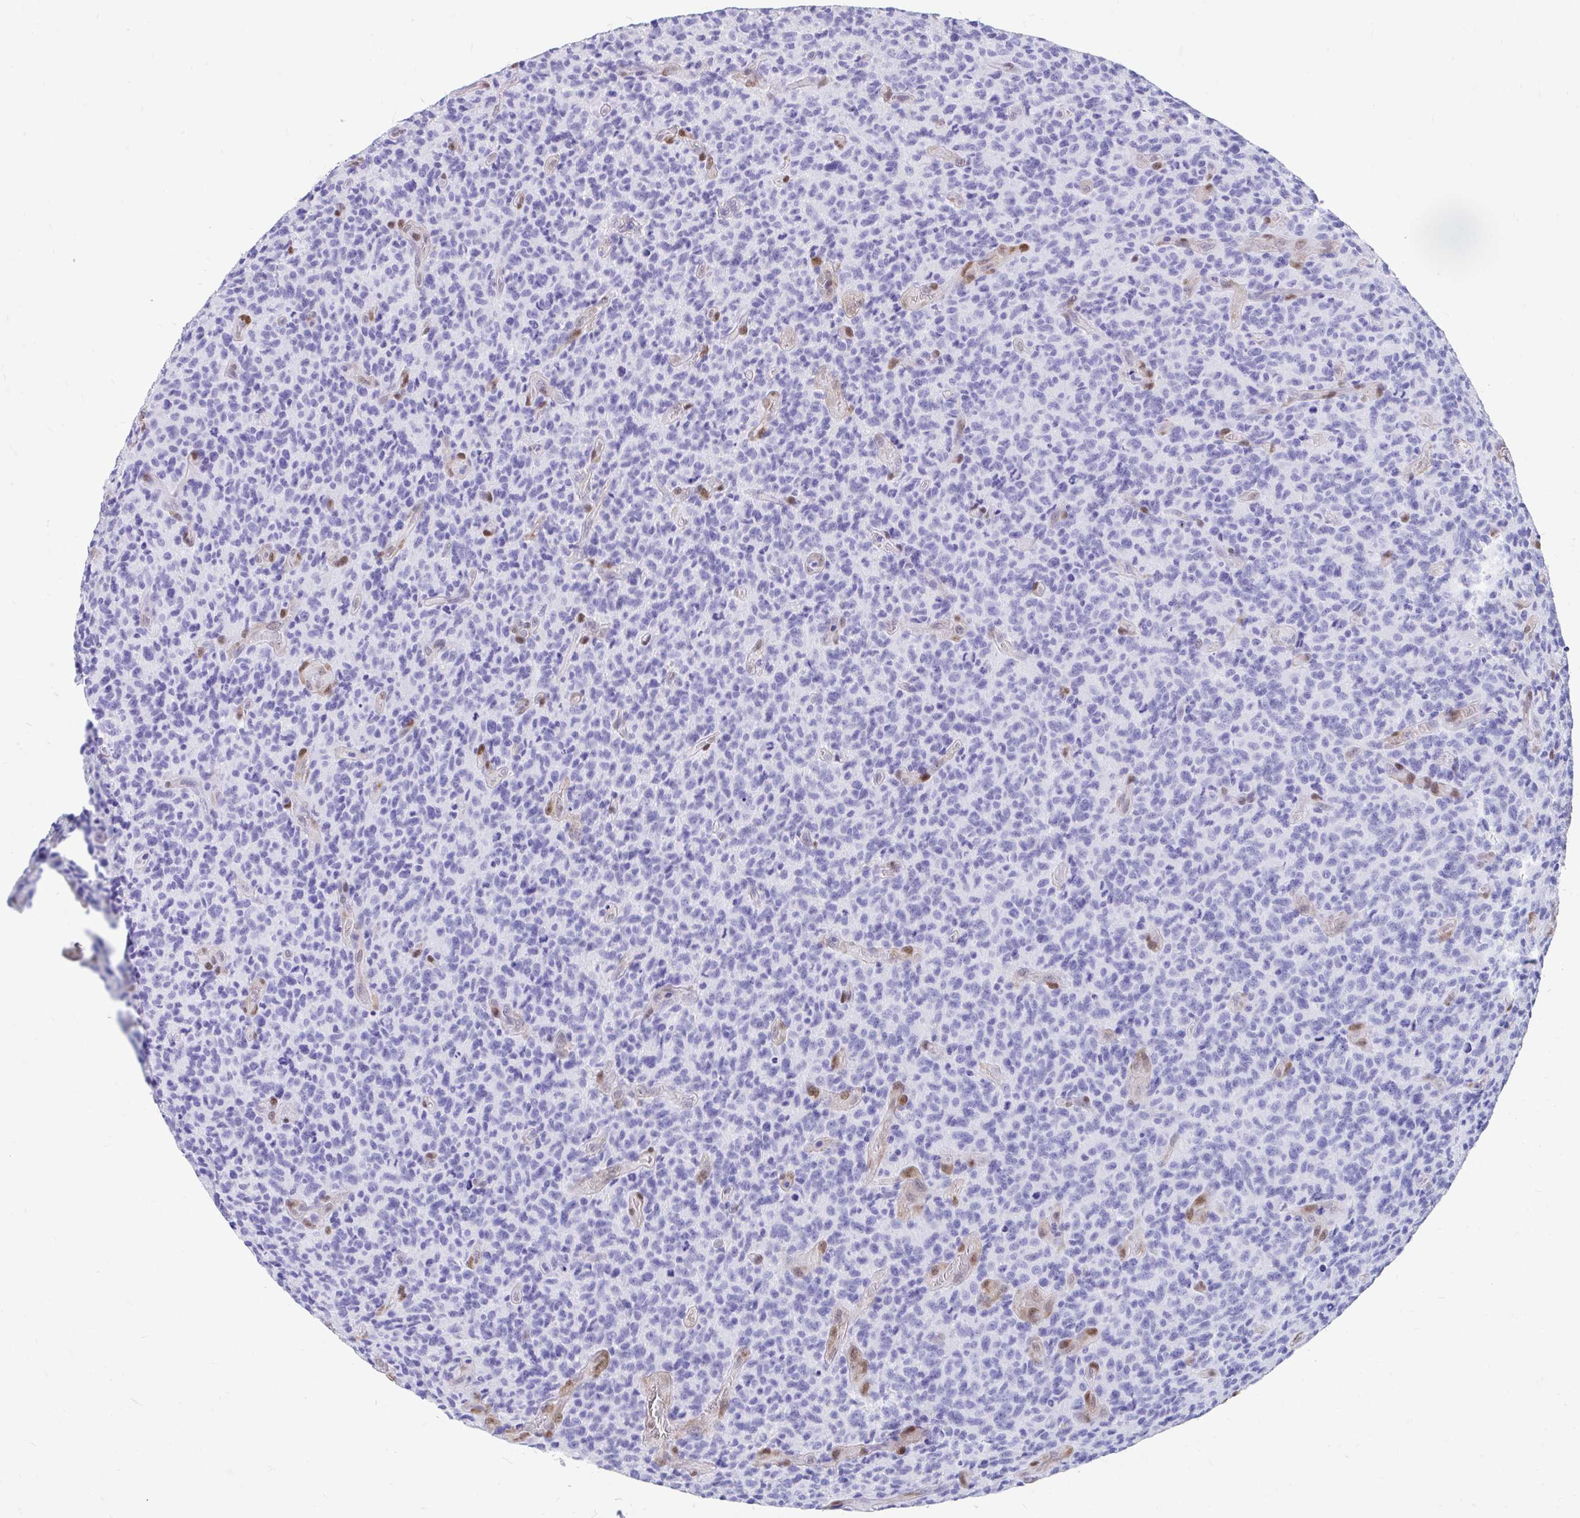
{"staining": {"intensity": "negative", "quantity": "none", "location": "none"}, "tissue": "glioma", "cell_type": "Tumor cells", "image_type": "cancer", "snomed": [{"axis": "morphology", "description": "Glioma, malignant, High grade"}, {"axis": "topography", "description": "Brain"}], "caption": "High magnification brightfield microscopy of glioma stained with DAB (3,3'-diaminobenzidine) (brown) and counterstained with hematoxylin (blue): tumor cells show no significant positivity.", "gene": "RBPMS", "patient": {"sex": "male", "age": 76}}